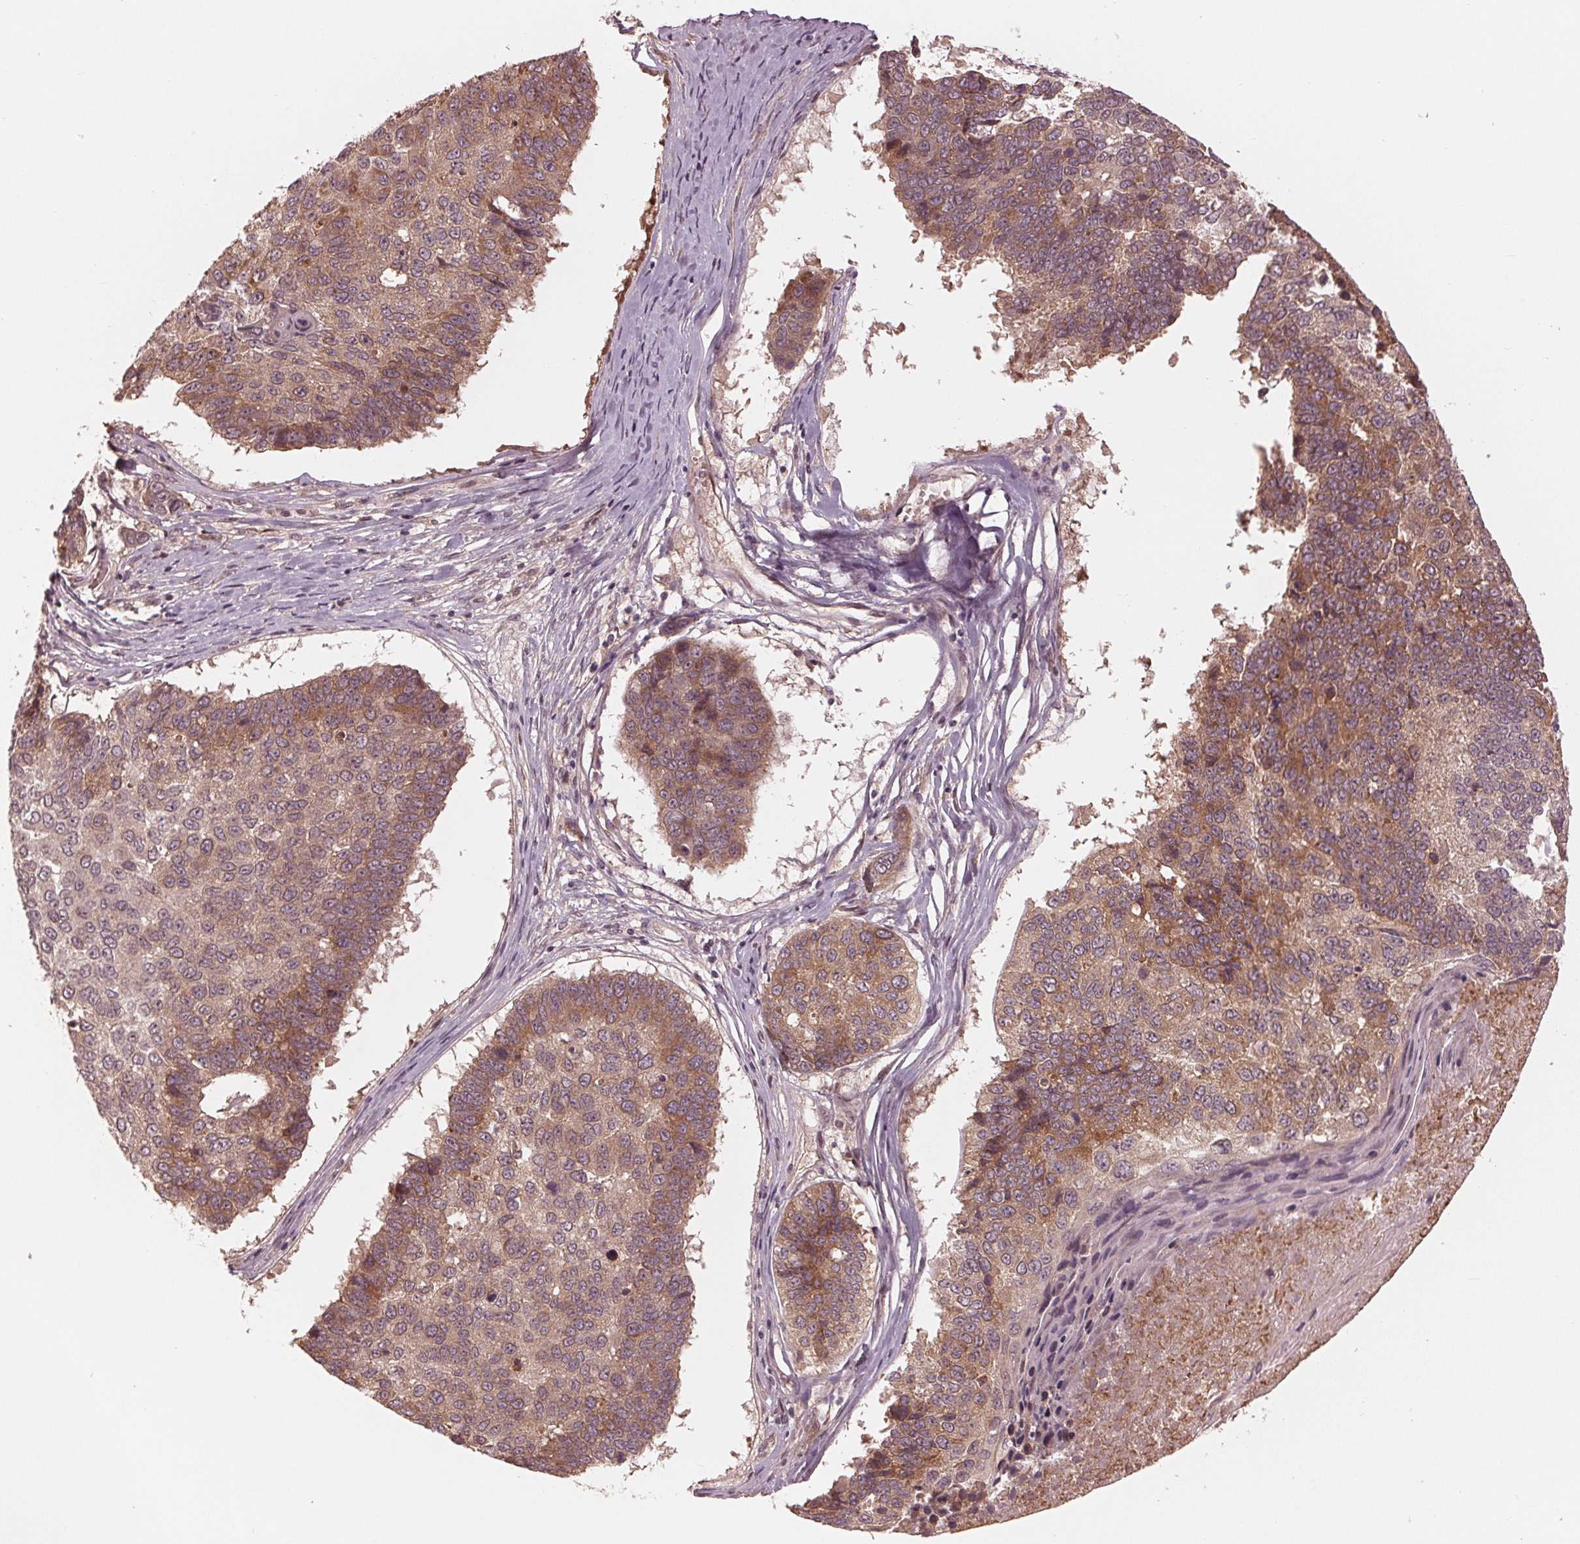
{"staining": {"intensity": "moderate", "quantity": "25%-75%", "location": "cytoplasmic/membranous"}, "tissue": "lung cancer", "cell_type": "Tumor cells", "image_type": "cancer", "snomed": [{"axis": "morphology", "description": "Squamous cell carcinoma, NOS"}, {"axis": "topography", "description": "Lung"}], "caption": "Immunohistochemical staining of squamous cell carcinoma (lung) shows medium levels of moderate cytoplasmic/membranous expression in about 25%-75% of tumor cells. The protein is shown in brown color, while the nuclei are stained blue.", "gene": "ZNF471", "patient": {"sex": "male", "age": 73}}